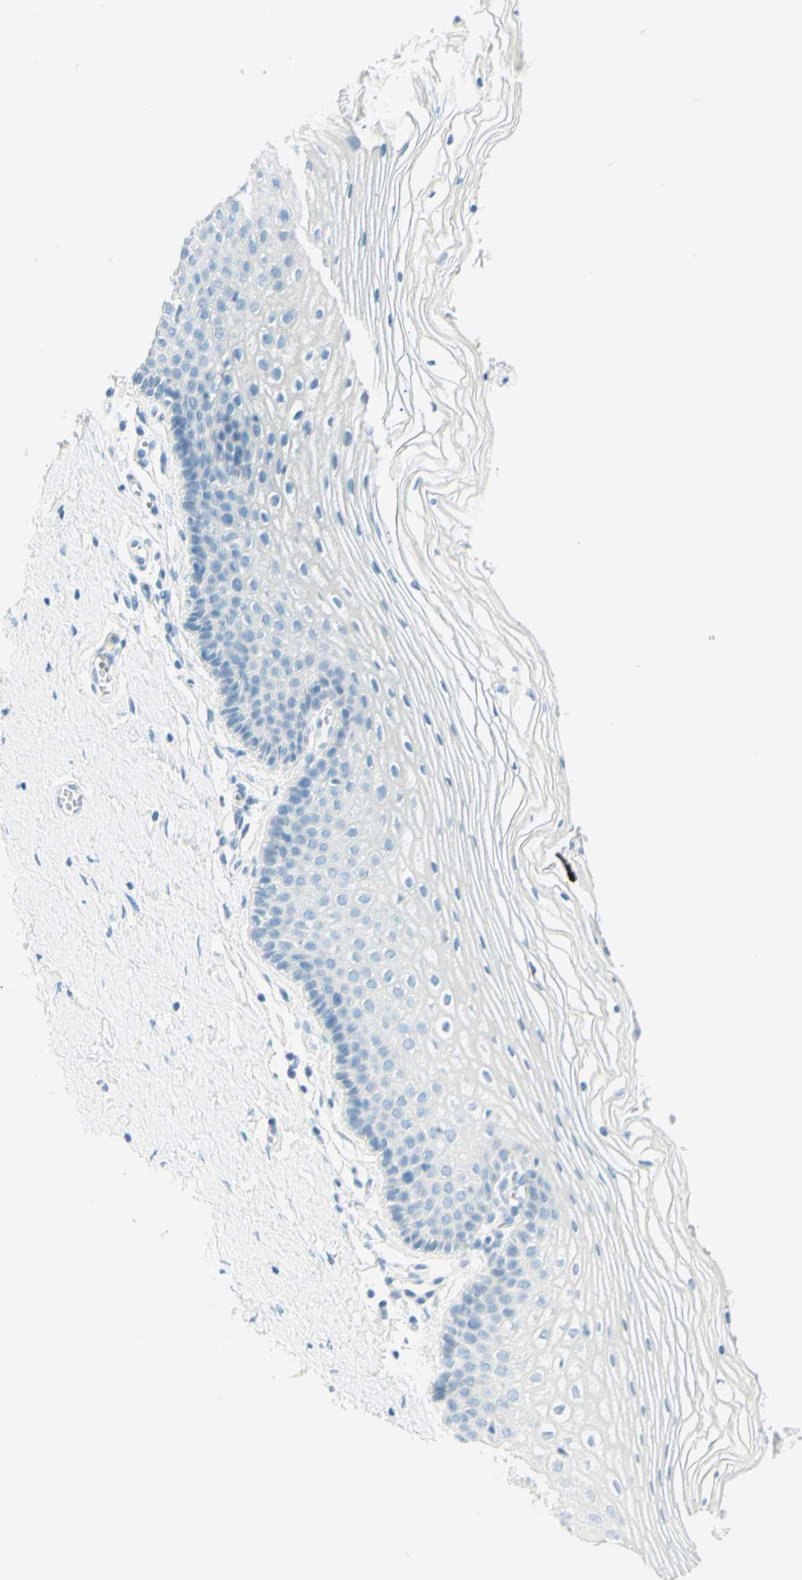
{"staining": {"intensity": "negative", "quantity": "none", "location": "none"}, "tissue": "vagina", "cell_type": "Squamous epithelial cells", "image_type": "normal", "snomed": [{"axis": "morphology", "description": "Normal tissue, NOS"}, {"axis": "topography", "description": "Vagina"}], "caption": "Squamous epithelial cells show no significant staining in unremarkable vagina. Brightfield microscopy of immunohistochemistry (IHC) stained with DAB (3,3'-diaminobenzidine) (brown) and hematoxylin (blue), captured at high magnification.", "gene": "TMEM132D", "patient": {"sex": "female", "age": 32}}